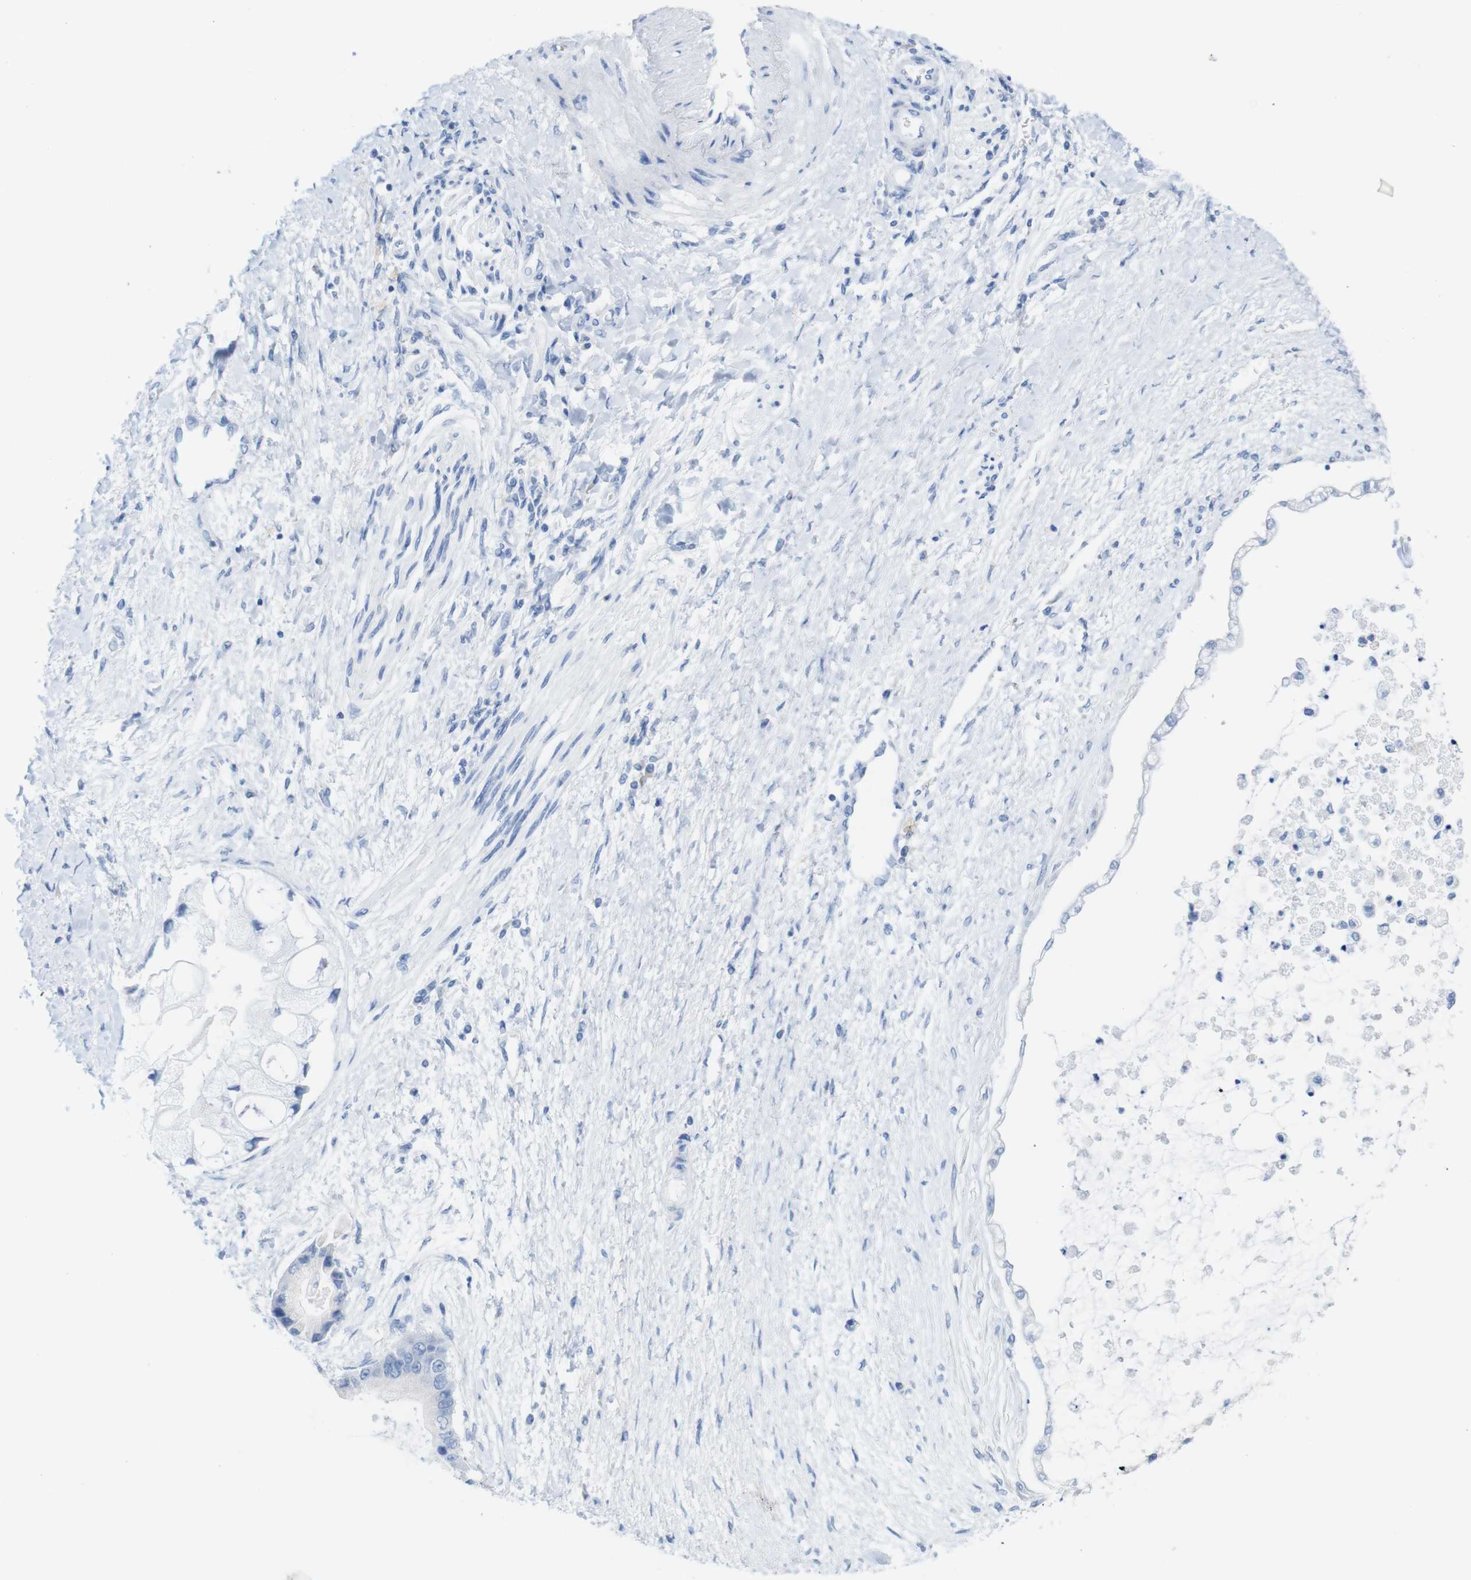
{"staining": {"intensity": "negative", "quantity": "none", "location": "none"}, "tissue": "liver cancer", "cell_type": "Tumor cells", "image_type": "cancer", "snomed": [{"axis": "morphology", "description": "Cholangiocarcinoma"}, {"axis": "topography", "description": "Liver"}], "caption": "Tumor cells are negative for brown protein staining in cholangiocarcinoma (liver).", "gene": "LAG3", "patient": {"sex": "male", "age": 50}}